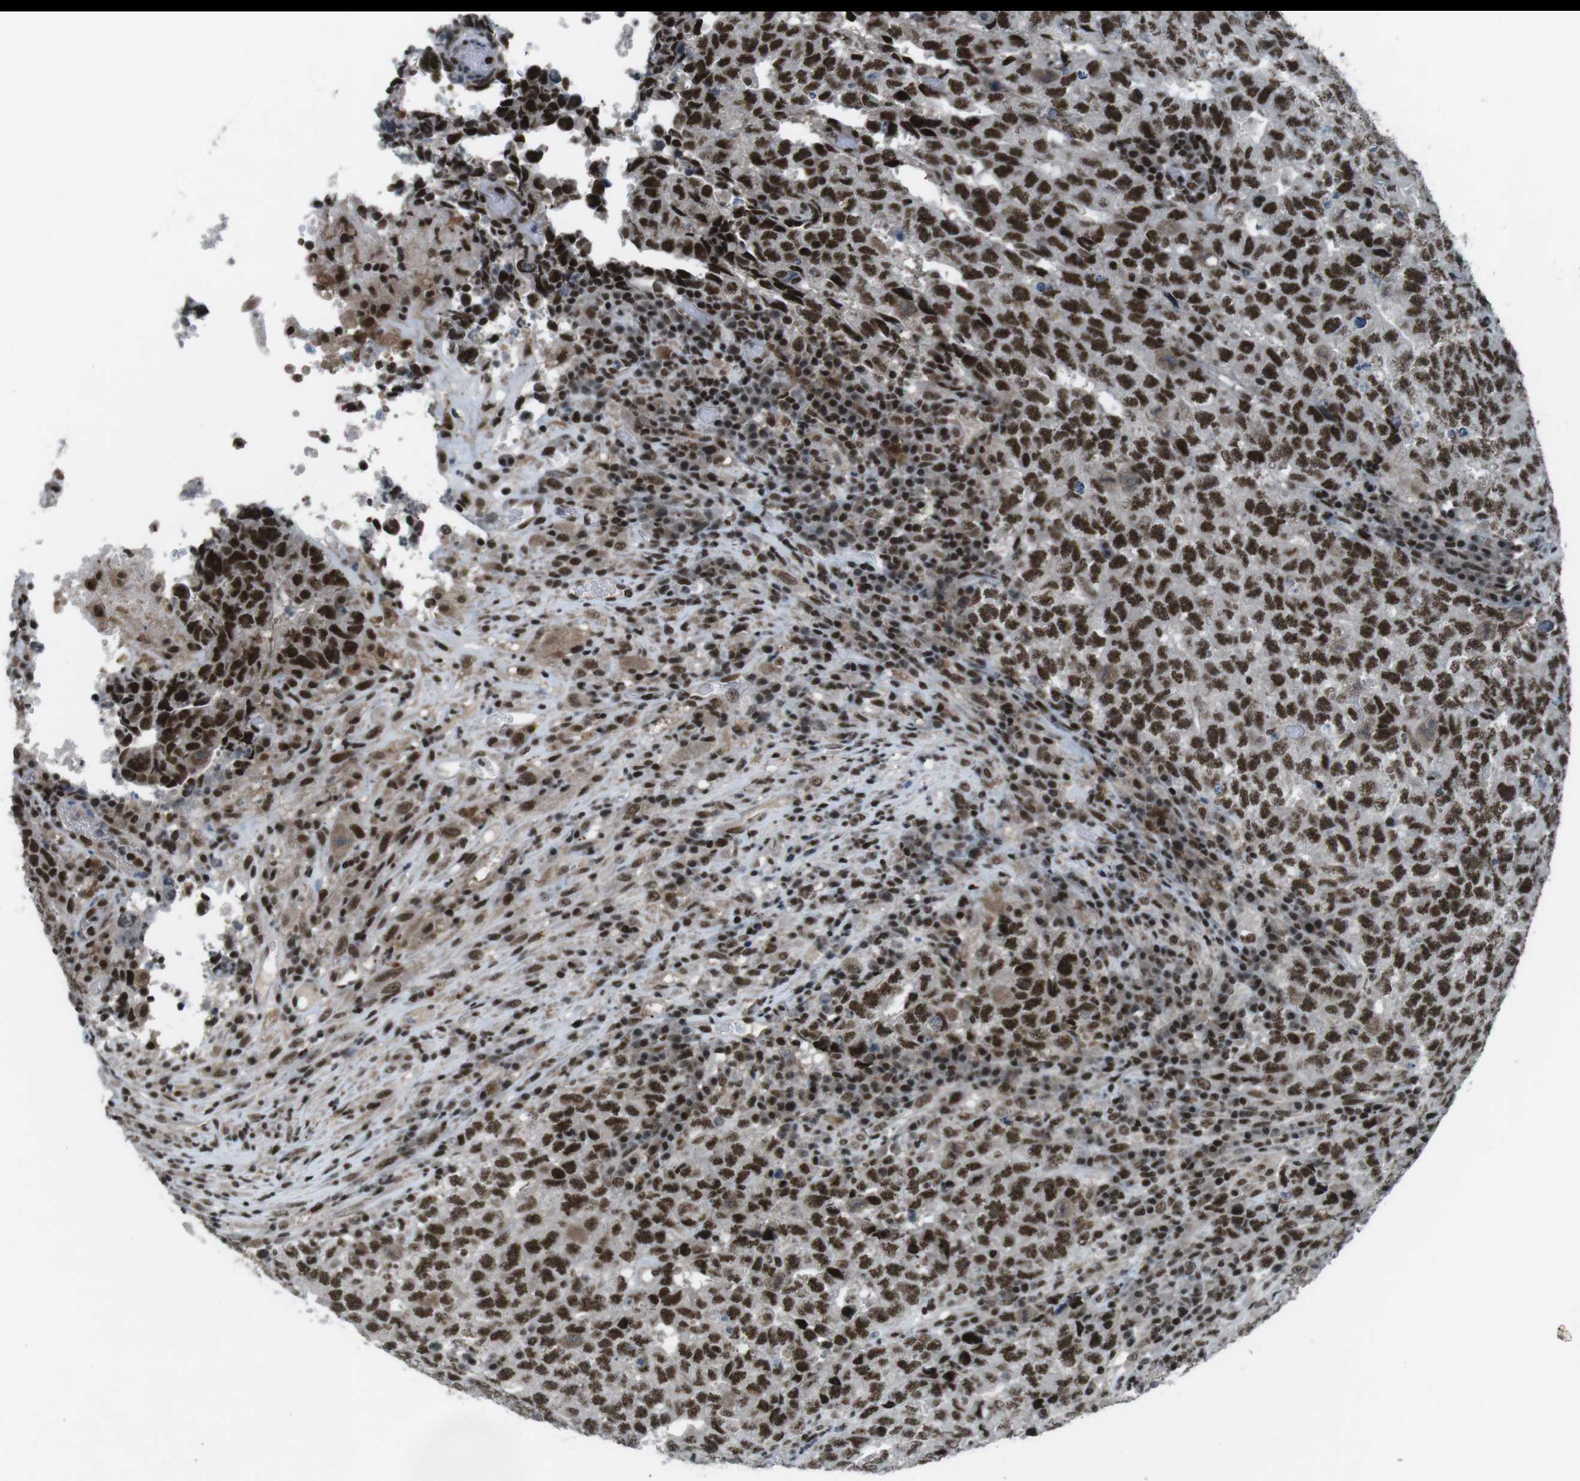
{"staining": {"intensity": "strong", "quantity": ">75%", "location": "nuclear"}, "tissue": "testis cancer", "cell_type": "Tumor cells", "image_type": "cancer", "snomed": [{"axis": "morphology", "description": "Necrosis, NOS"}, {"axis": "morphology", "description": "Carcinoma, Embryonal, NOS"}, {"axis": "topography", "description": "Testis"}], "caption": "Brown immunohistochemical staining in human testis embryonal carcinoma displays strong nuclear staining in about >75% of tumor cells.", "gene": "TAF1", "patient": {"sex": "male", "age": 19}}